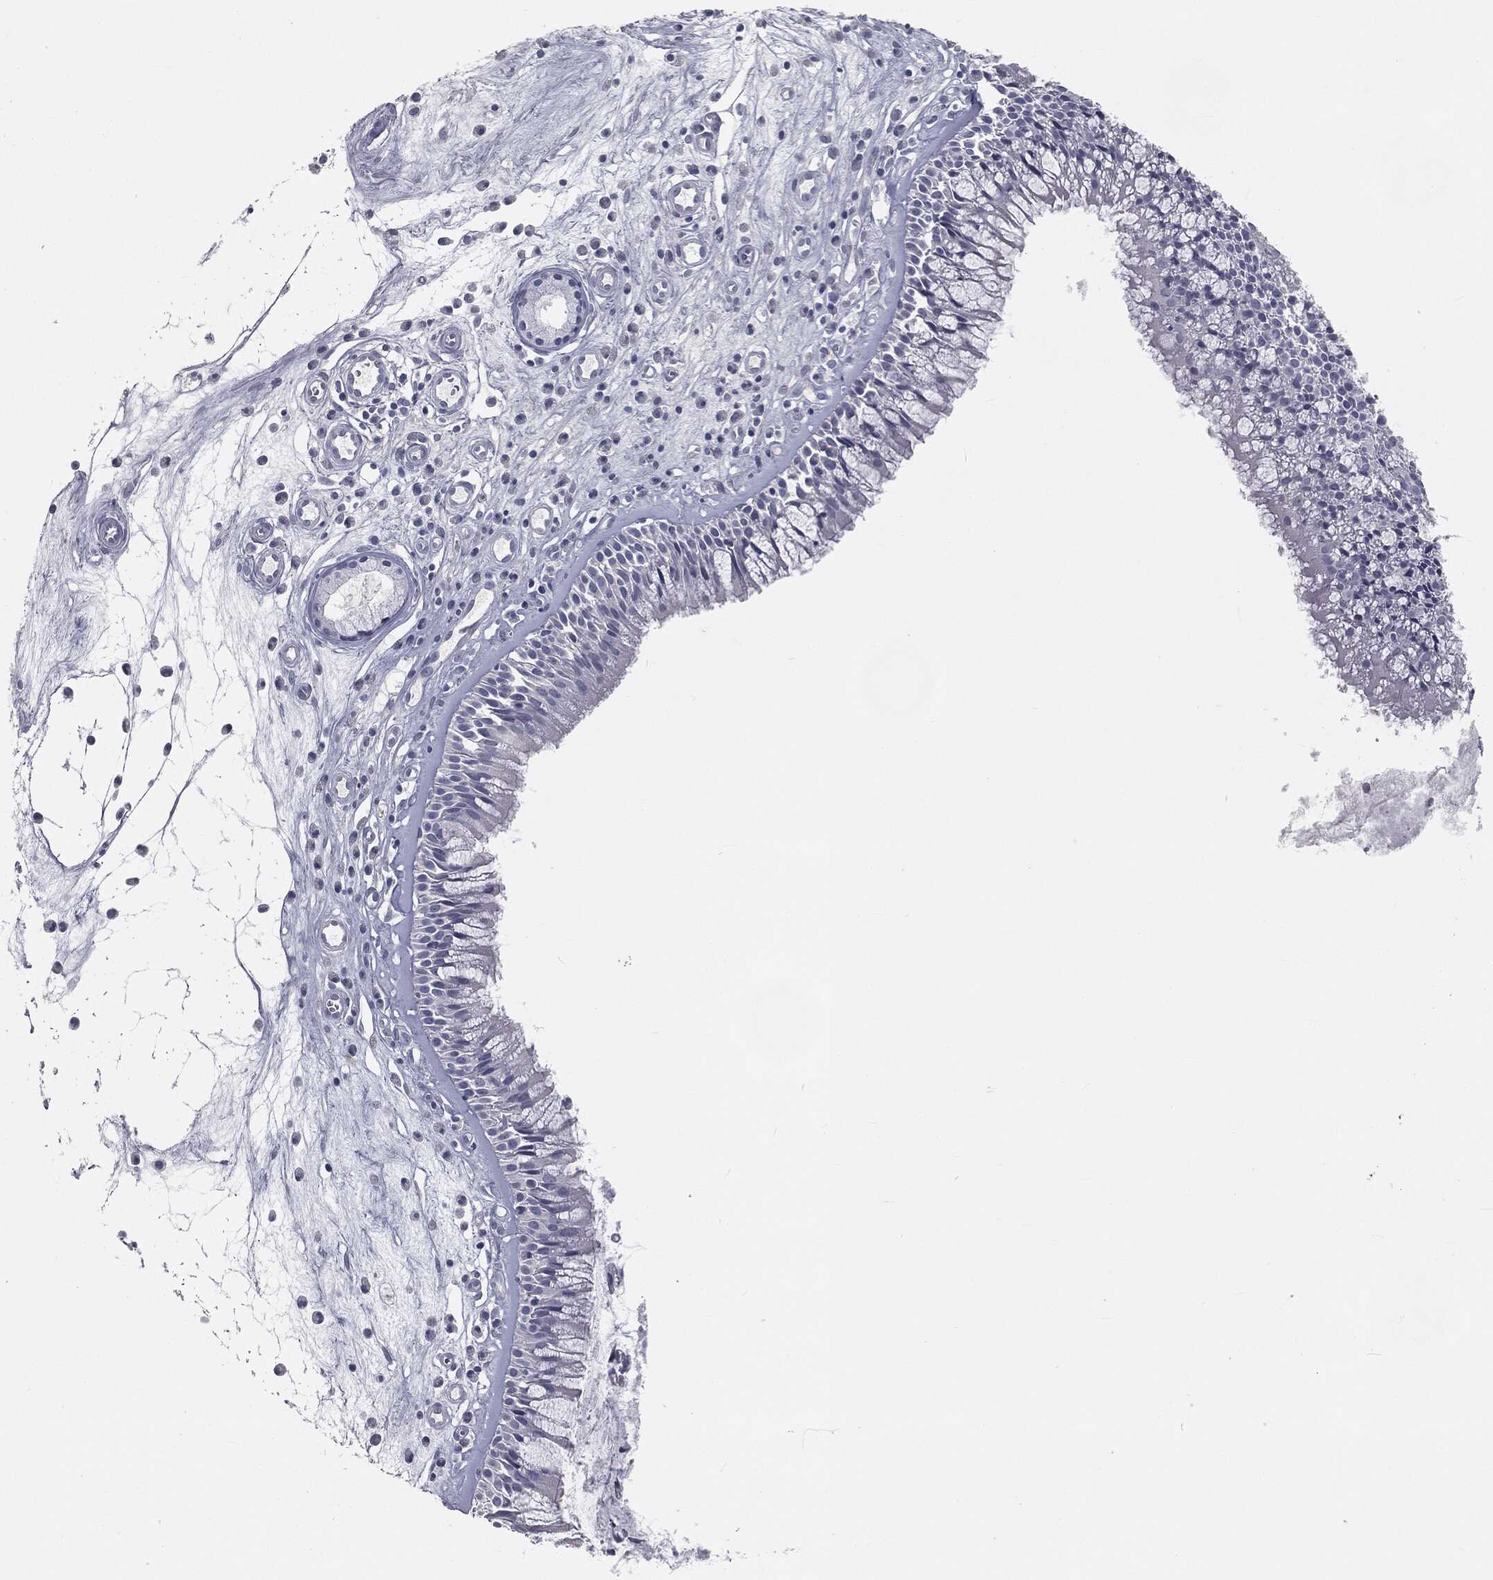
{"staining": {"intensity": "negative", "quantity": "none", "location": "none"}, "tissue": "nasopharynx", "cell_type": "Respiratory epithelial cells", "image_type": "normal", "snomed": [{"axis": "morphology", "description": "Normal tissue, NOS"}, {"axis": "topography", "description": "Nasopharynx"}], "caption": "This is an immunohistochemistry (IHC) histopathology image of unremarkable nasopharynx. There is no staining in respiratory epithelial cells.", "gene": "PRAME", "patient": {"sex": "male", "age": 57}}